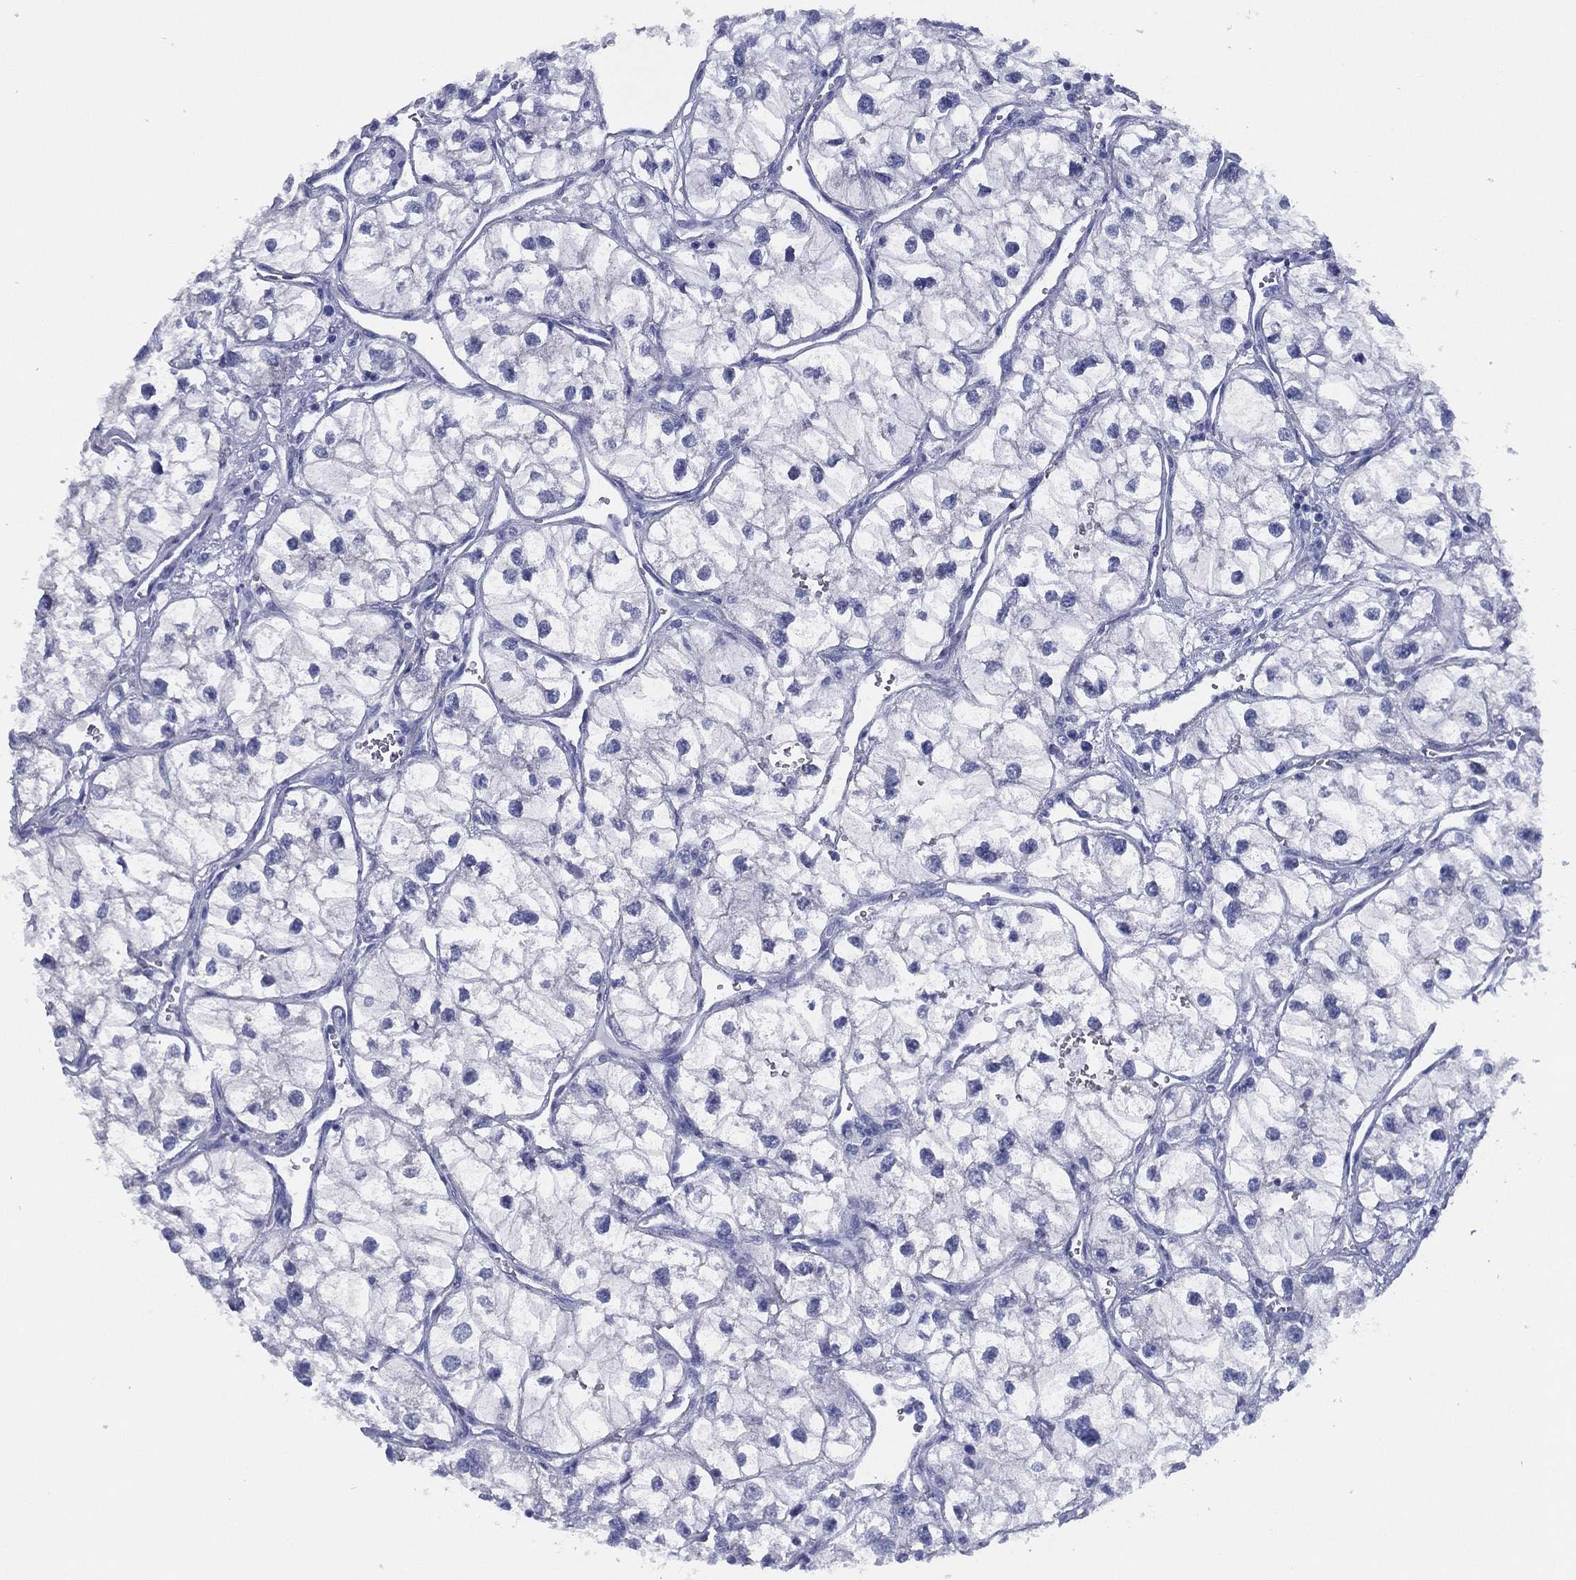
{"staining": {"intensity": "negative", "quantity": "none", "location": "none"}, "tissue": "renal cancer", "cell_type": "Tumor cells", "image_type": "cancer", "snomed": [{"axis": "morphology", "description": "Adenocarcinoma, NOS"}, {"axis": "topography", "description": "Kidney"}], "caption": "Tumor cells are negative for brown protein staining in renal cancer (adenocarcinoma).", "gene": "TMEM252", "patient": {"sex": "male", "age": 59}}